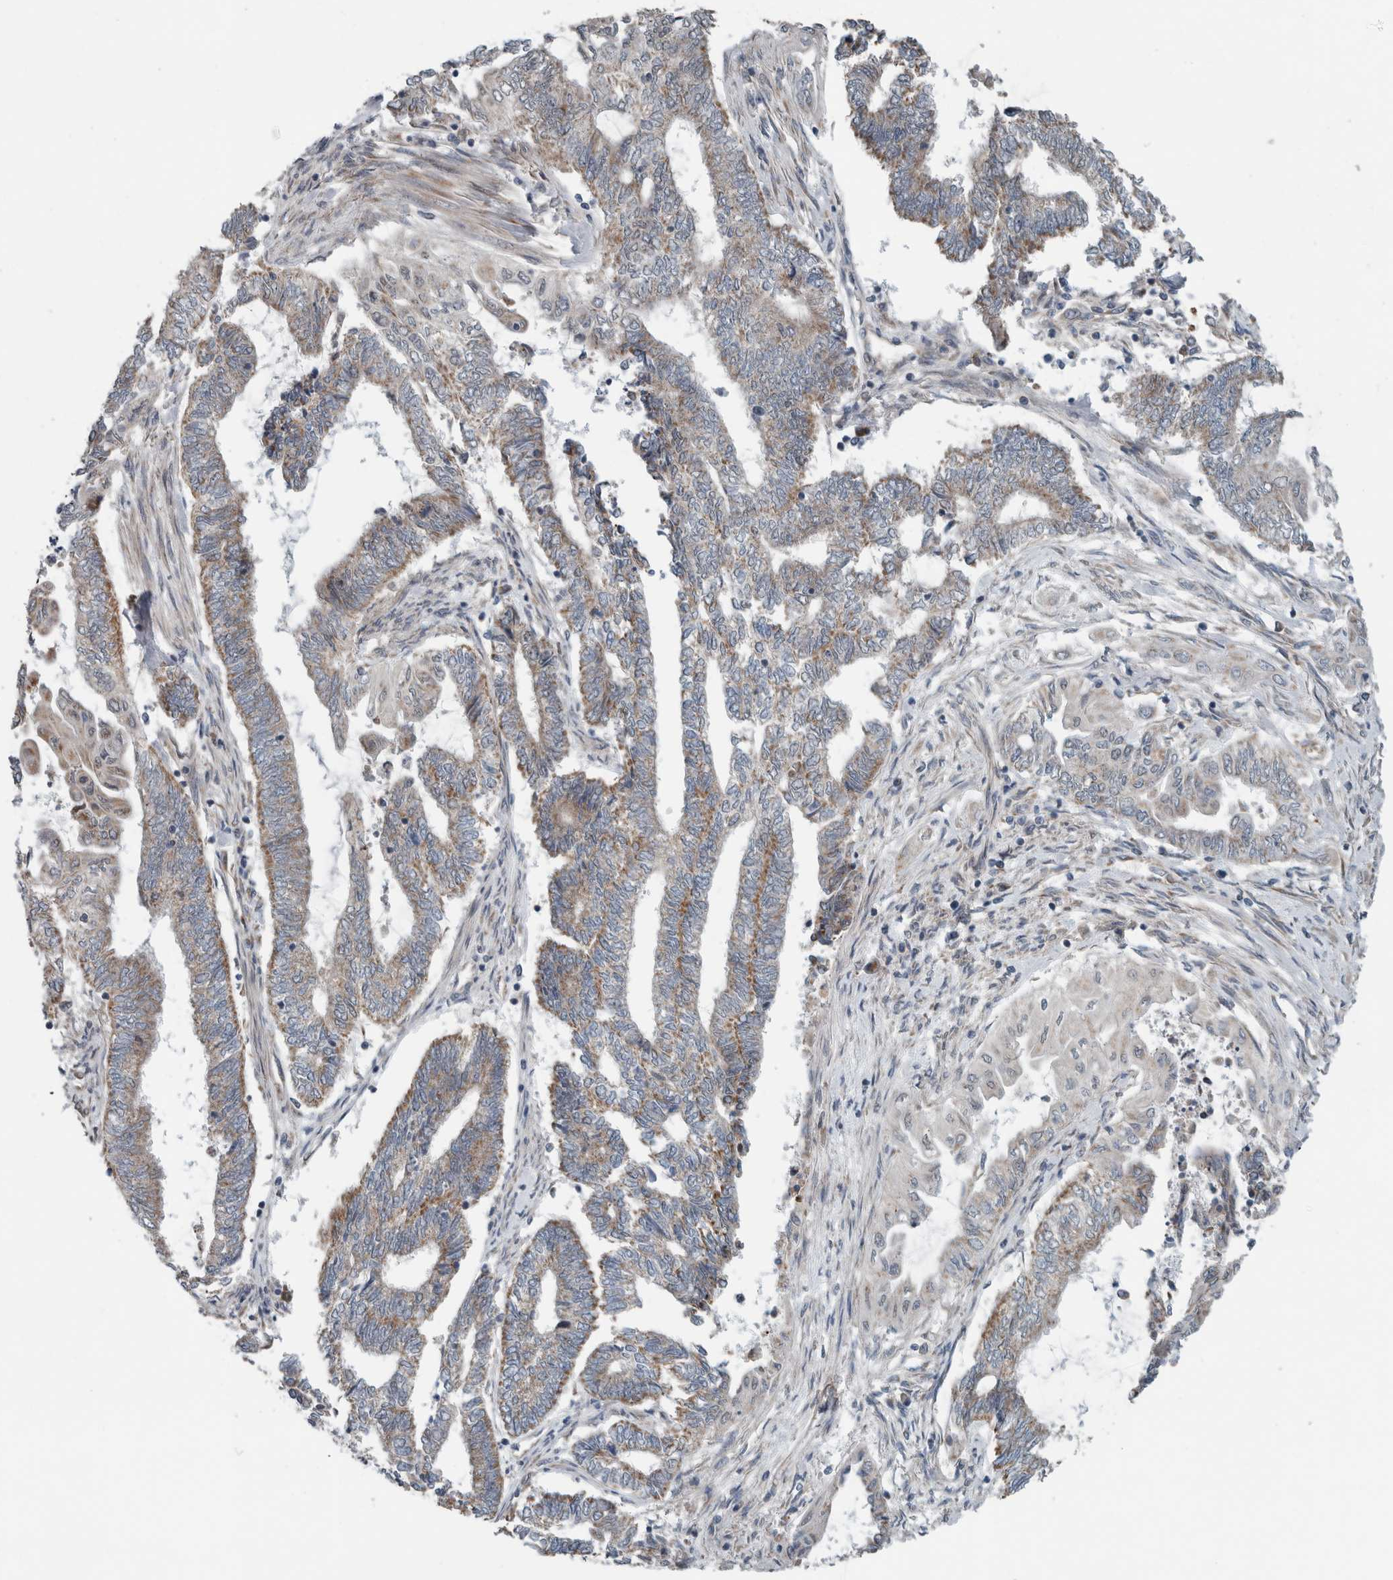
{"staining": {"intensity": "weak", "quantity": ">75%", "location": "cytoplasmic/membranous"}, "tissue": "endometrial cancer", "cell_type": "Tumor cells", "image_type": "cancer", "snomed": [{"axis": "morphology", "description": "Adenocarcinoma, NOS"}, {"axis": "topography", "description": "Uterus"}, {"axis": "topography", "description": "Endometrium"}], "caption": "Tumor cells display low levels of weak cytoplasmic/membranous expression in approximately >75% of cells in human endometrial adenocarcinoma. (brown staining indicates protein expression, while blue staining denotes nuclei).", "gene": "GBA2", "patient": {"sex": "female", "age": 70}}